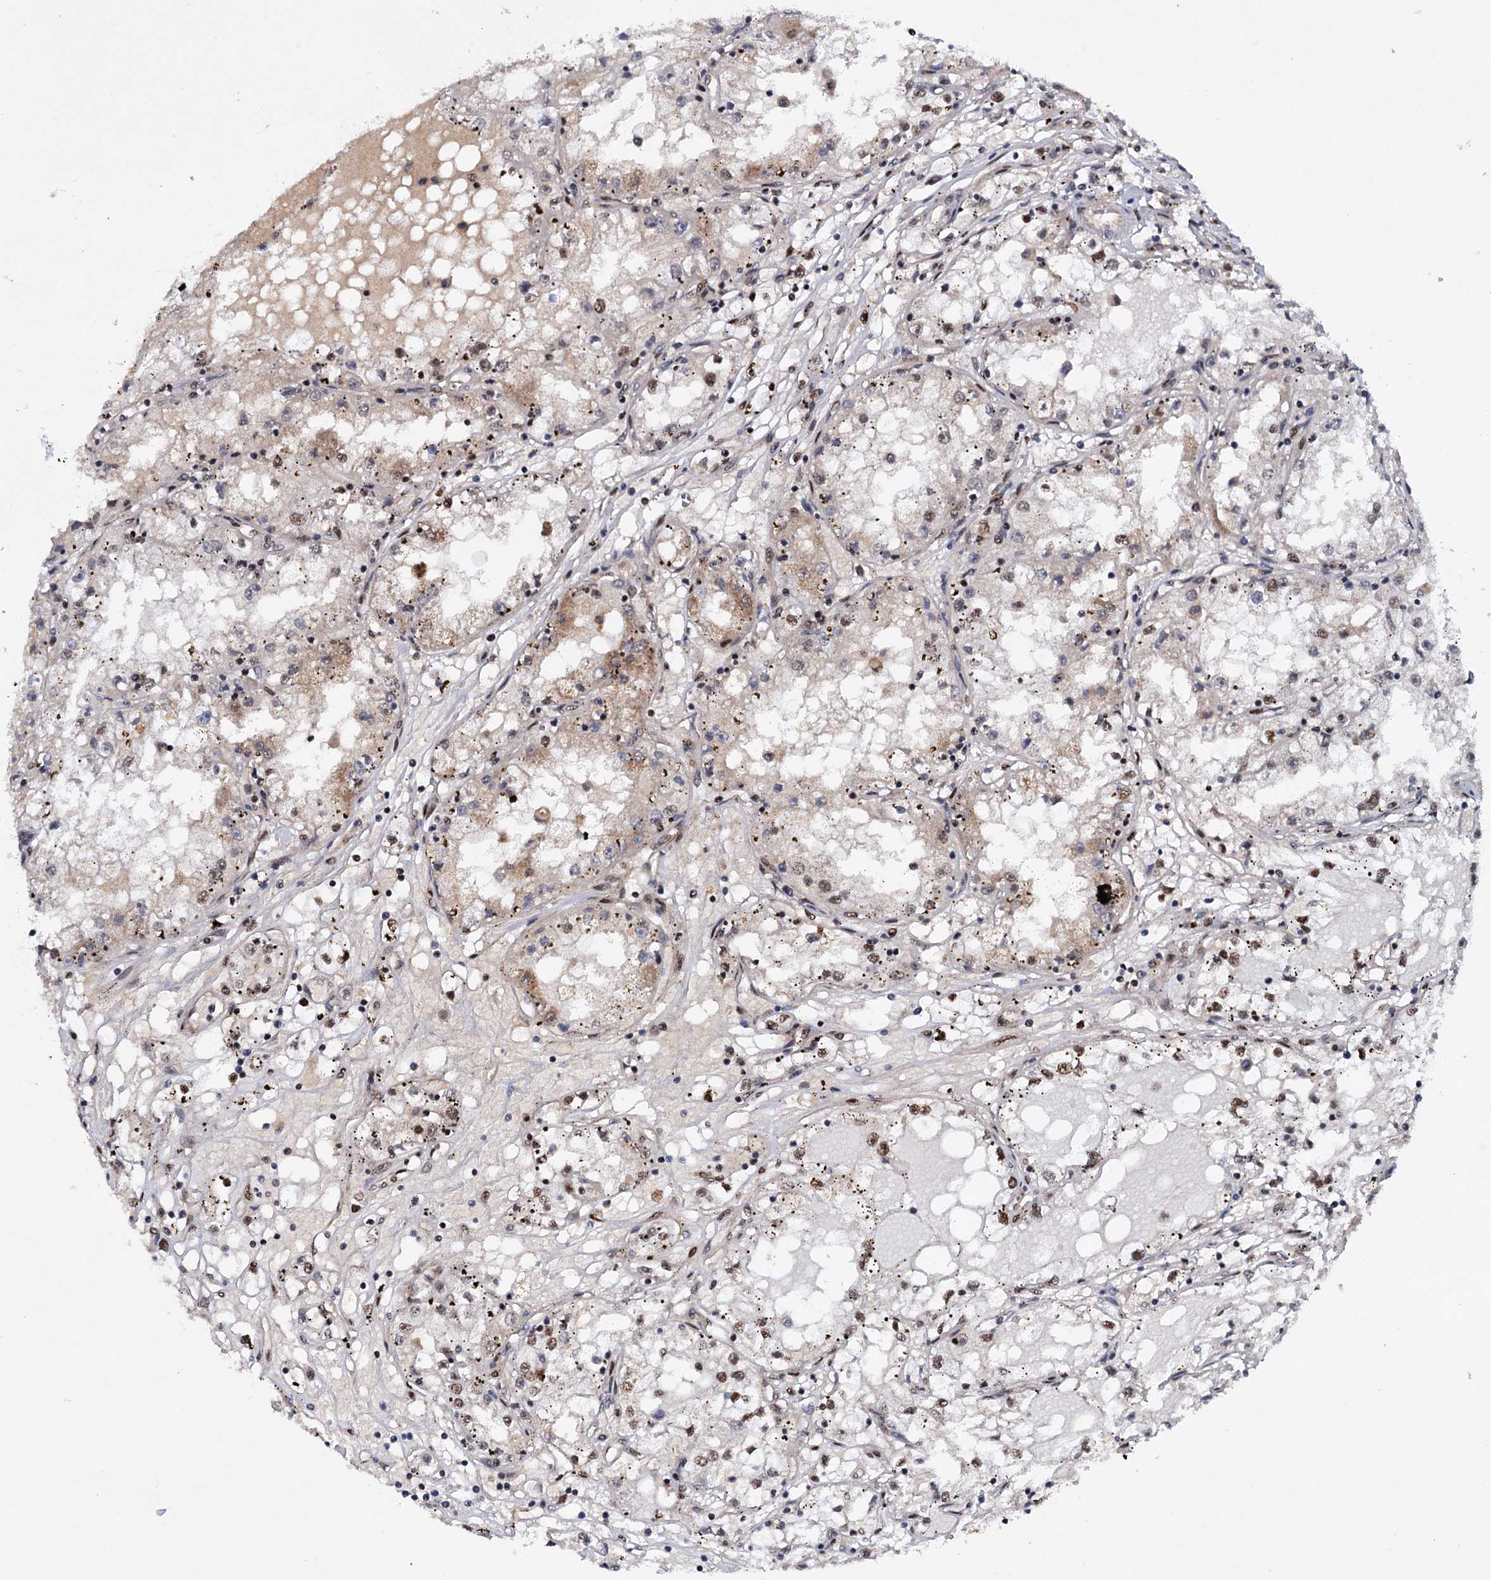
{"staining": {"intensity": "moderate", "quantity": "25%-75%", "location": "cytoplasmic/membranous,nuclear"}, "tissue": "renal cancer", "cell_type": "Tumor cells", "image_type": "cancer", "snomed": [{"axis": "morphology", "description": "Adenocarcinoma, NOS"}, {"axis": "topography", "description": "Kidney"}], "caption": "IHC (DAB (3,3'-diaminobenzidine)) staining of renal adenocarcinoma reveals moderate cytoplasmic/membranous and nuclear protein expression in about 25%-75% of tumor cells. Using DAB (3,3'-diaminobenzidine) (brown) and hematoxylin (blue) stains, captured at high magnification using brightfield microscopy.", "gene": "TBC1D12", "patient": {"sex": "male", "age": 56}}